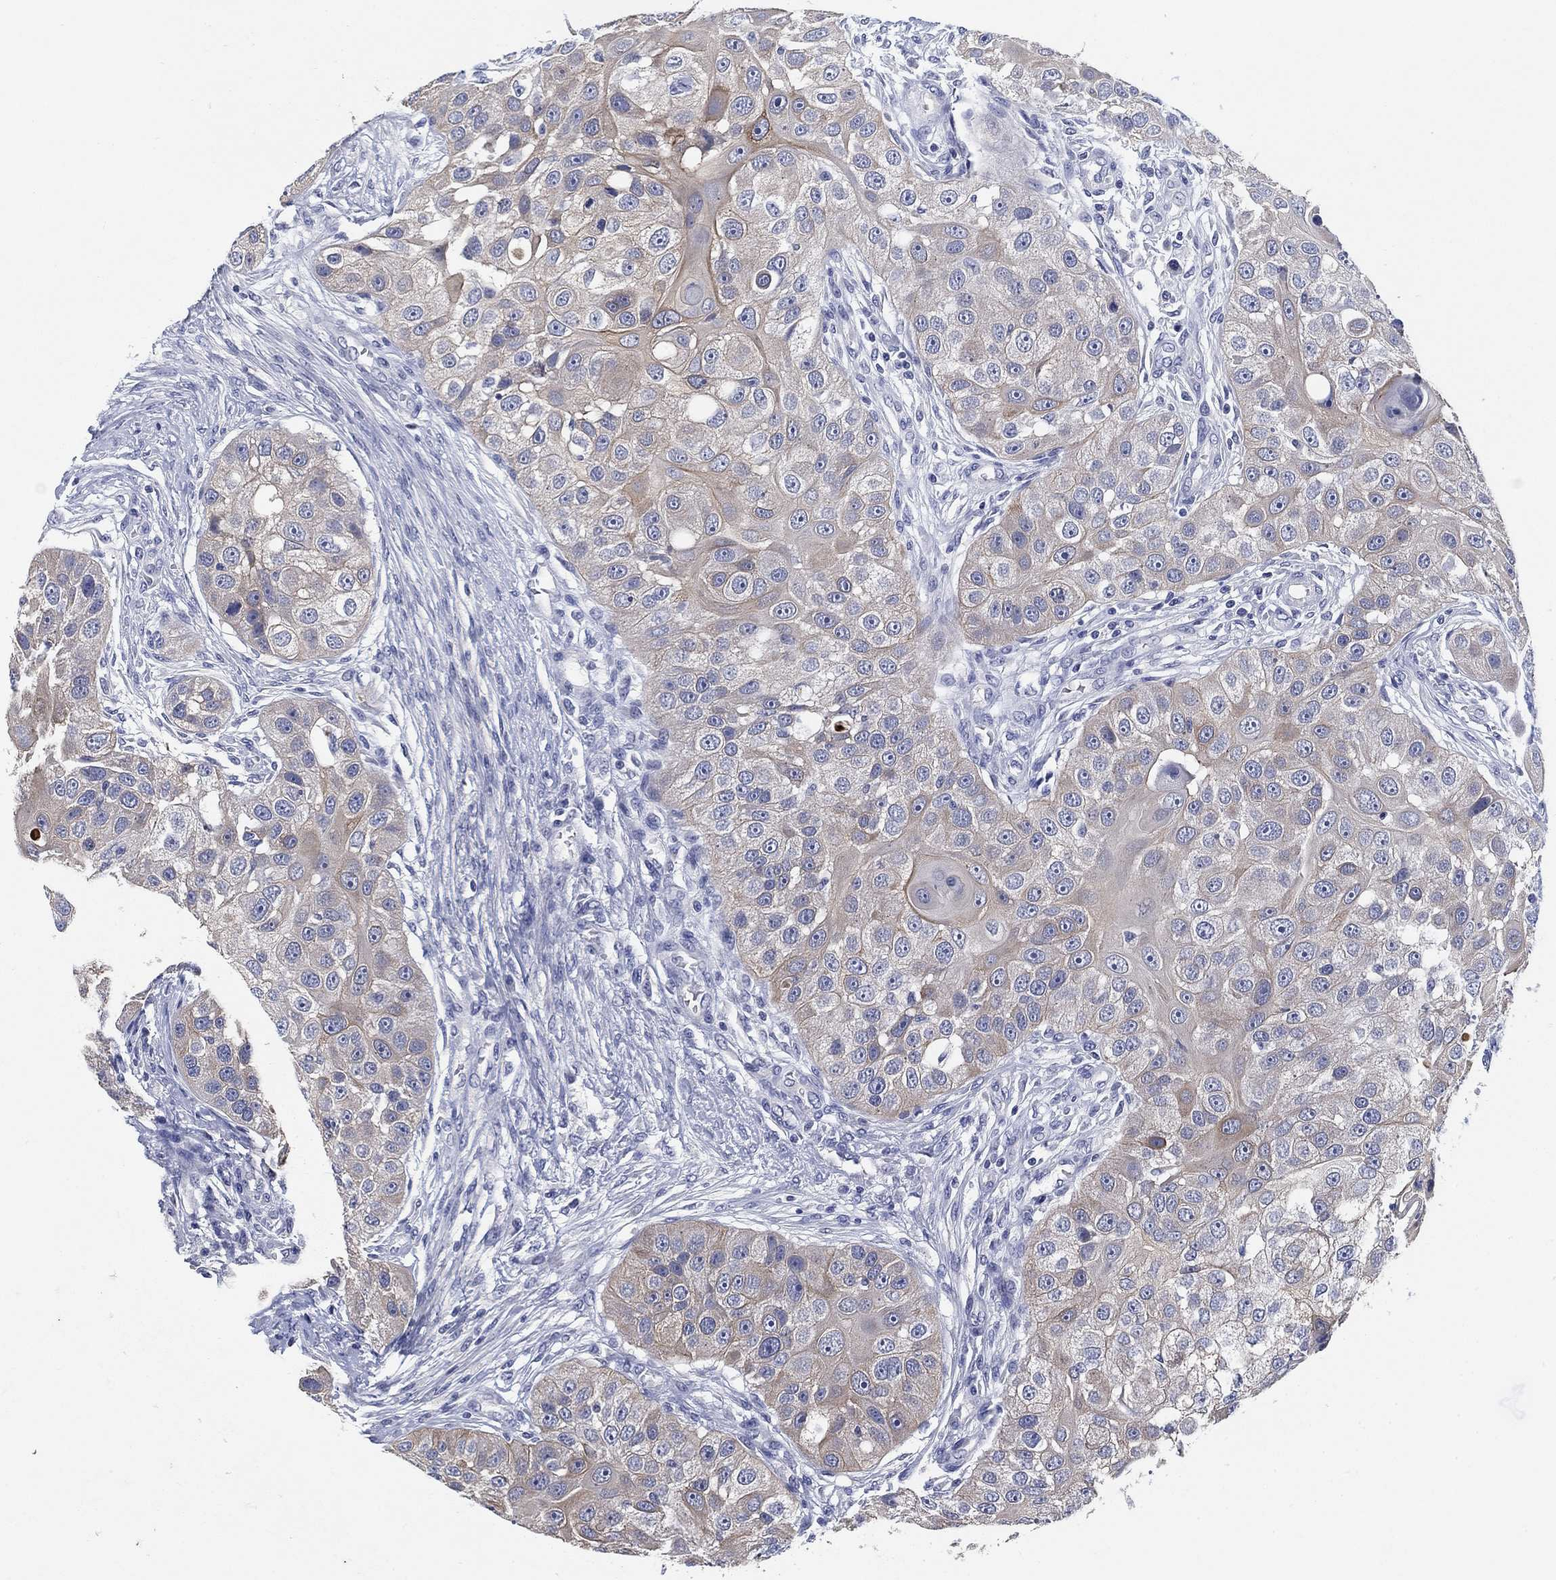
{"staining": {"intensity": "weak", "quantity": "<25%", "location": "cytoplasmic/membranous"}, "tissue": "head and neck cancer", "cell_type": "Tumor cells", "image_type": "cancer", "snomed": [{"axis": "morphology", "description": "Normal tissue, NOS"}, {"axis": "morphology", "description": "Squamous cell carcinoma, NOS"}, {"axis": "topography", "description": "Skeletal muscle"}, {"axis": "topography", "description": "Head-Neck"}], "caption": "There is no significant expression in tumor cells of squamous cell carcinoma (head and neck).", "gene": "CLUL1", "patient": {"sex": "male", "age": 51}}